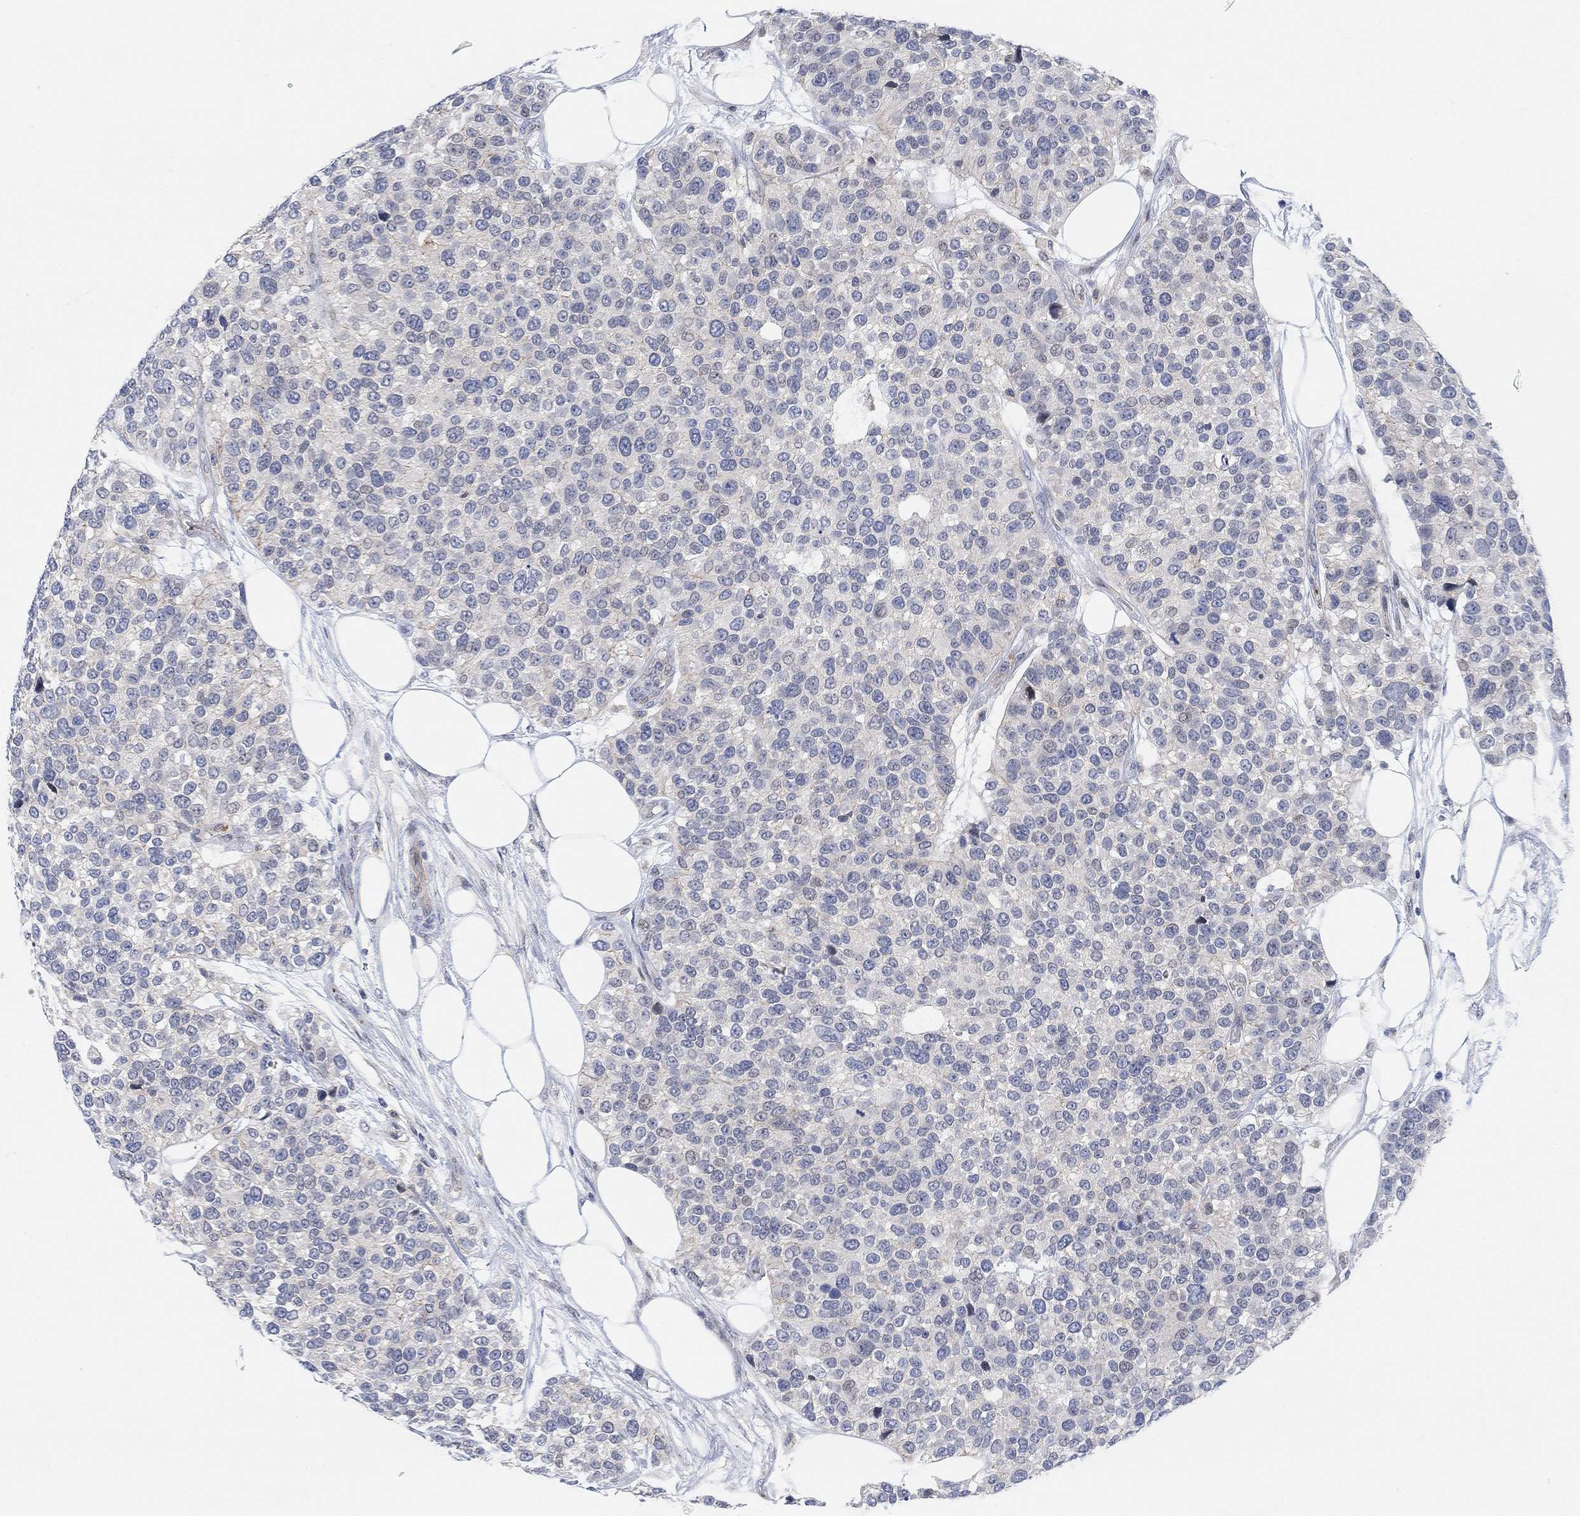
{"staining": {"intensity": "negative", "quantity": "none", "location": "none"}, "tissue": "urothelial cancer", "cell_type": "Tumor cells", "image_type": "cancer", "snomed": [{"axis": "morphology", "description": "Urothelial carcinoma, High grade"}, {"axis": "topography", "description": "Urinary bladder"}], "caption": "DAB immunohistochemical staining of urothelial cancer reveals no significant positivity in tumor cells. Brightfield microscopy of immunohistochemistry (IHC) stained with DAB (brown) and hematoxylin (blue), captured at high magnification.", "gene": "PMFBP1", "patient": {"sex": "male", "age": 77}}